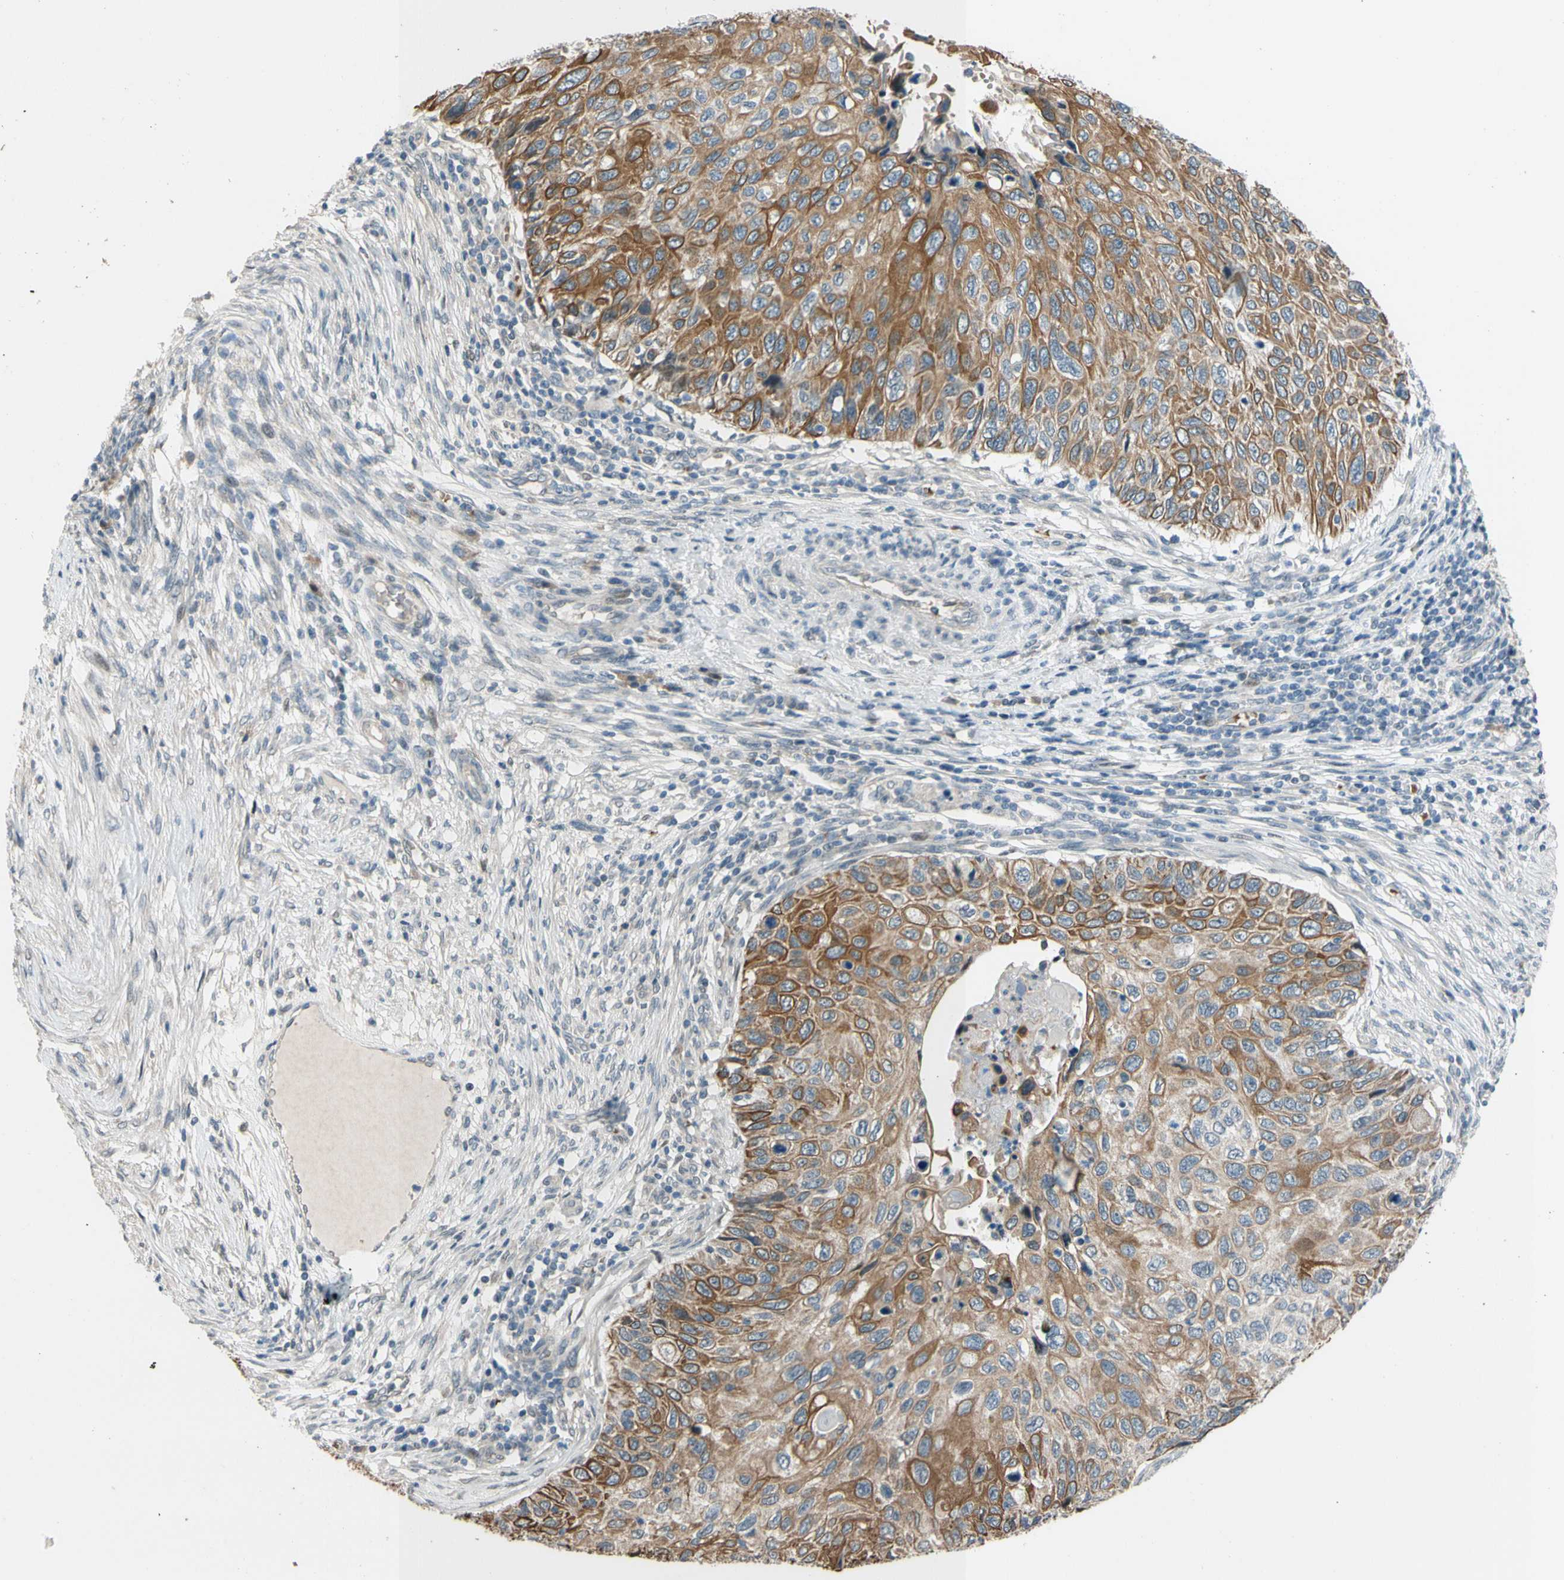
{"staining": {"intensity": "moderate", "quantity": ">75%", "location": "cytoplasmic/membranous"}, "tissue": "cervical cancer", "cell_type": "Tumor cells", "image_type": "cancer", "snomed": [{"axis": "morphology", "description": "Squamous cell carcinoma, NOS"}, {"axis": "topography", "description": "Cervix"}], "caption": "The photomicrograph reveals immunohistochemical staining of cervical cancer. There is moderate cytoplasmic/membranous staining is identified in approximately >75% of tumor cells. (DAB (3,3'-diaminobenzidine) IHC, brown staining for protein, blue staining for nuclei).", "gene": "ZNF184", "patient": {"sex": "female", "age": 70}}